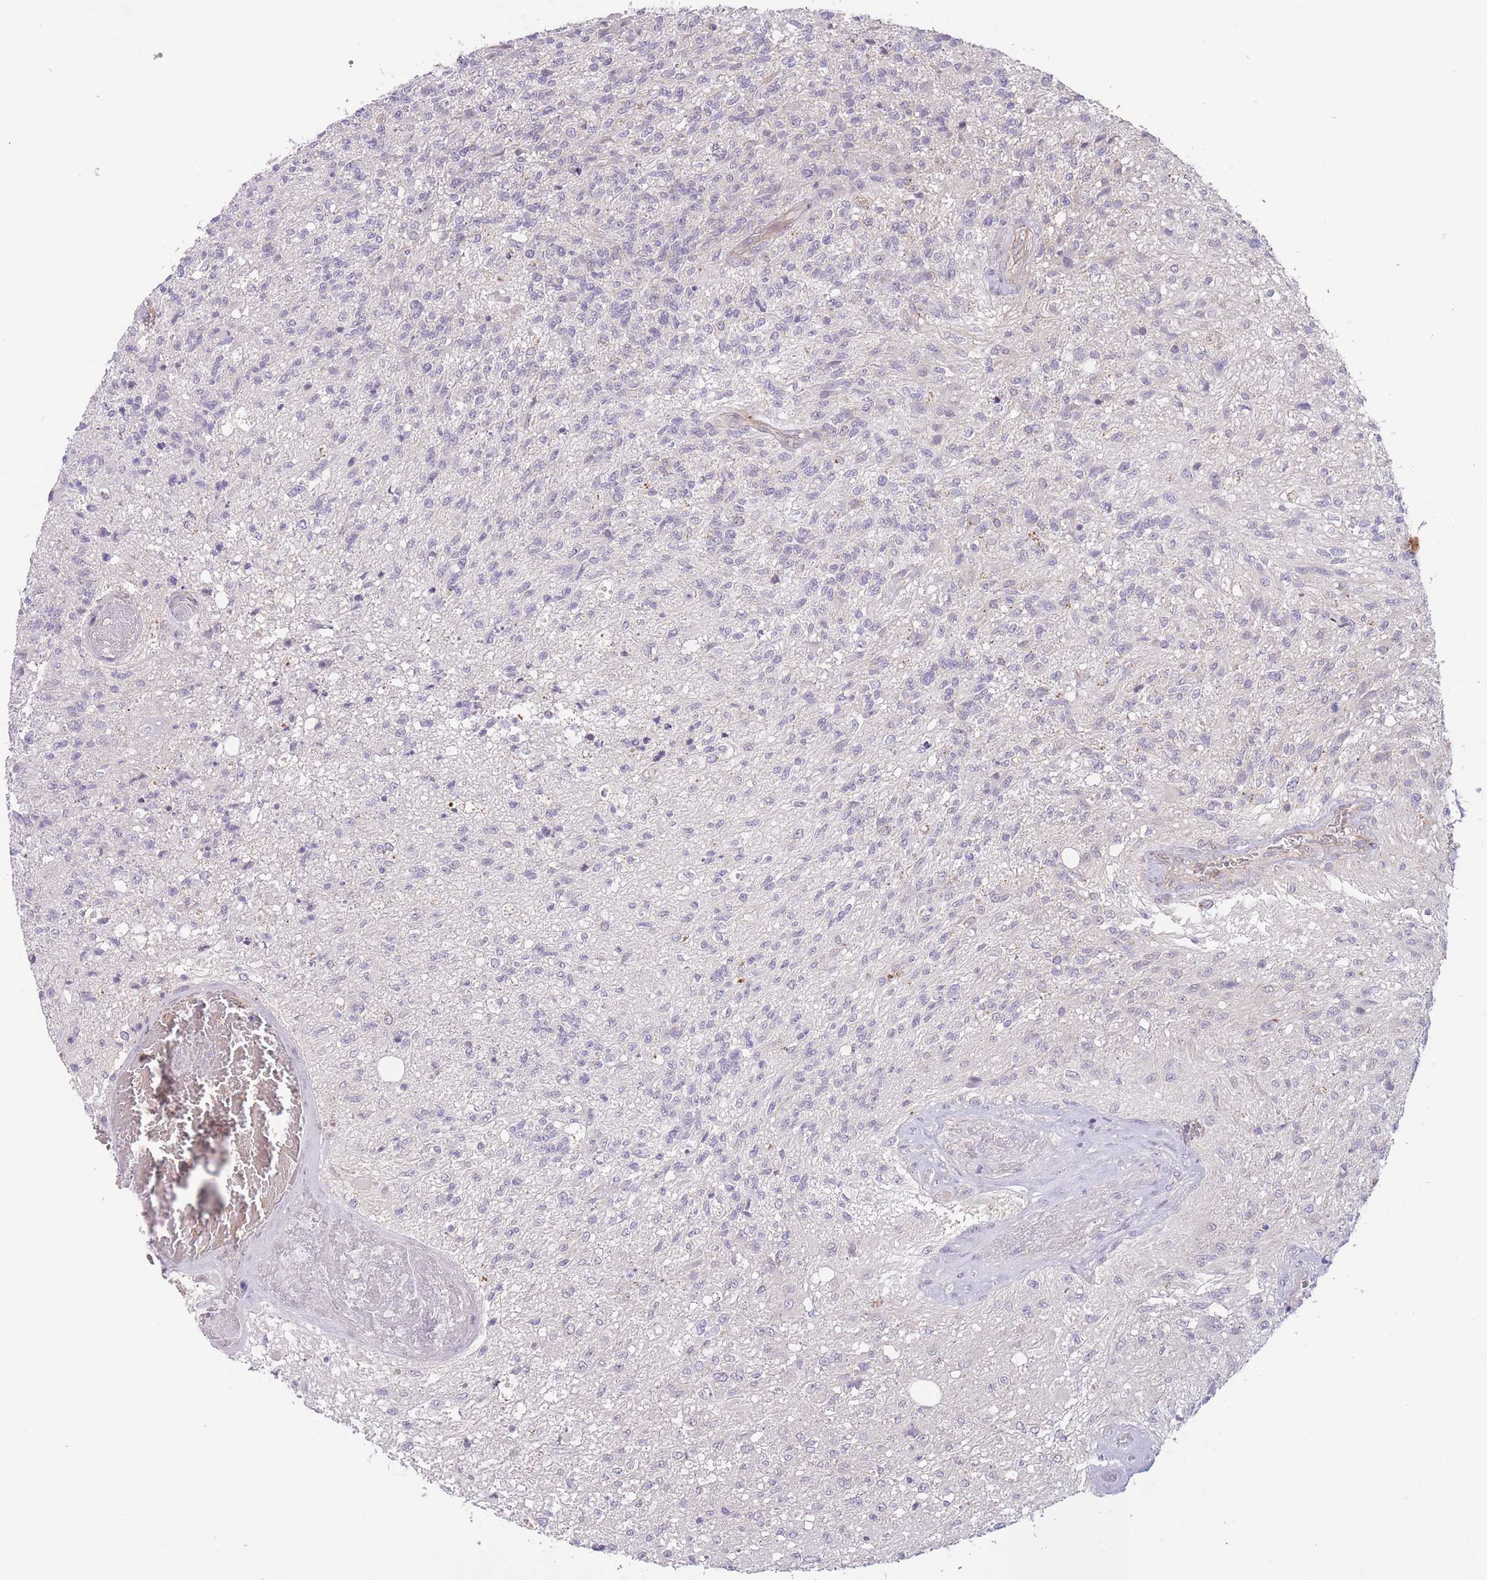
{"staining": {"intensity": "negative", "quantity": "none", "location": "none"}, "tissue": "glioma", "cell_type": "Tumor cells", "image_type": "cancer", "snomed": [{"axis": "morphology", "description": "Glioma, malignant, High grade"}, {"axis": "topography", "description": "Brain"}], "caption": "Immunohistochemistry photomicrograph of malignant glioma (high-grade) stained for a protein (brown), which displays no staining in tumor cells.", "gene": "FUT5", "patient": {"sex": "male", "age": 56}}